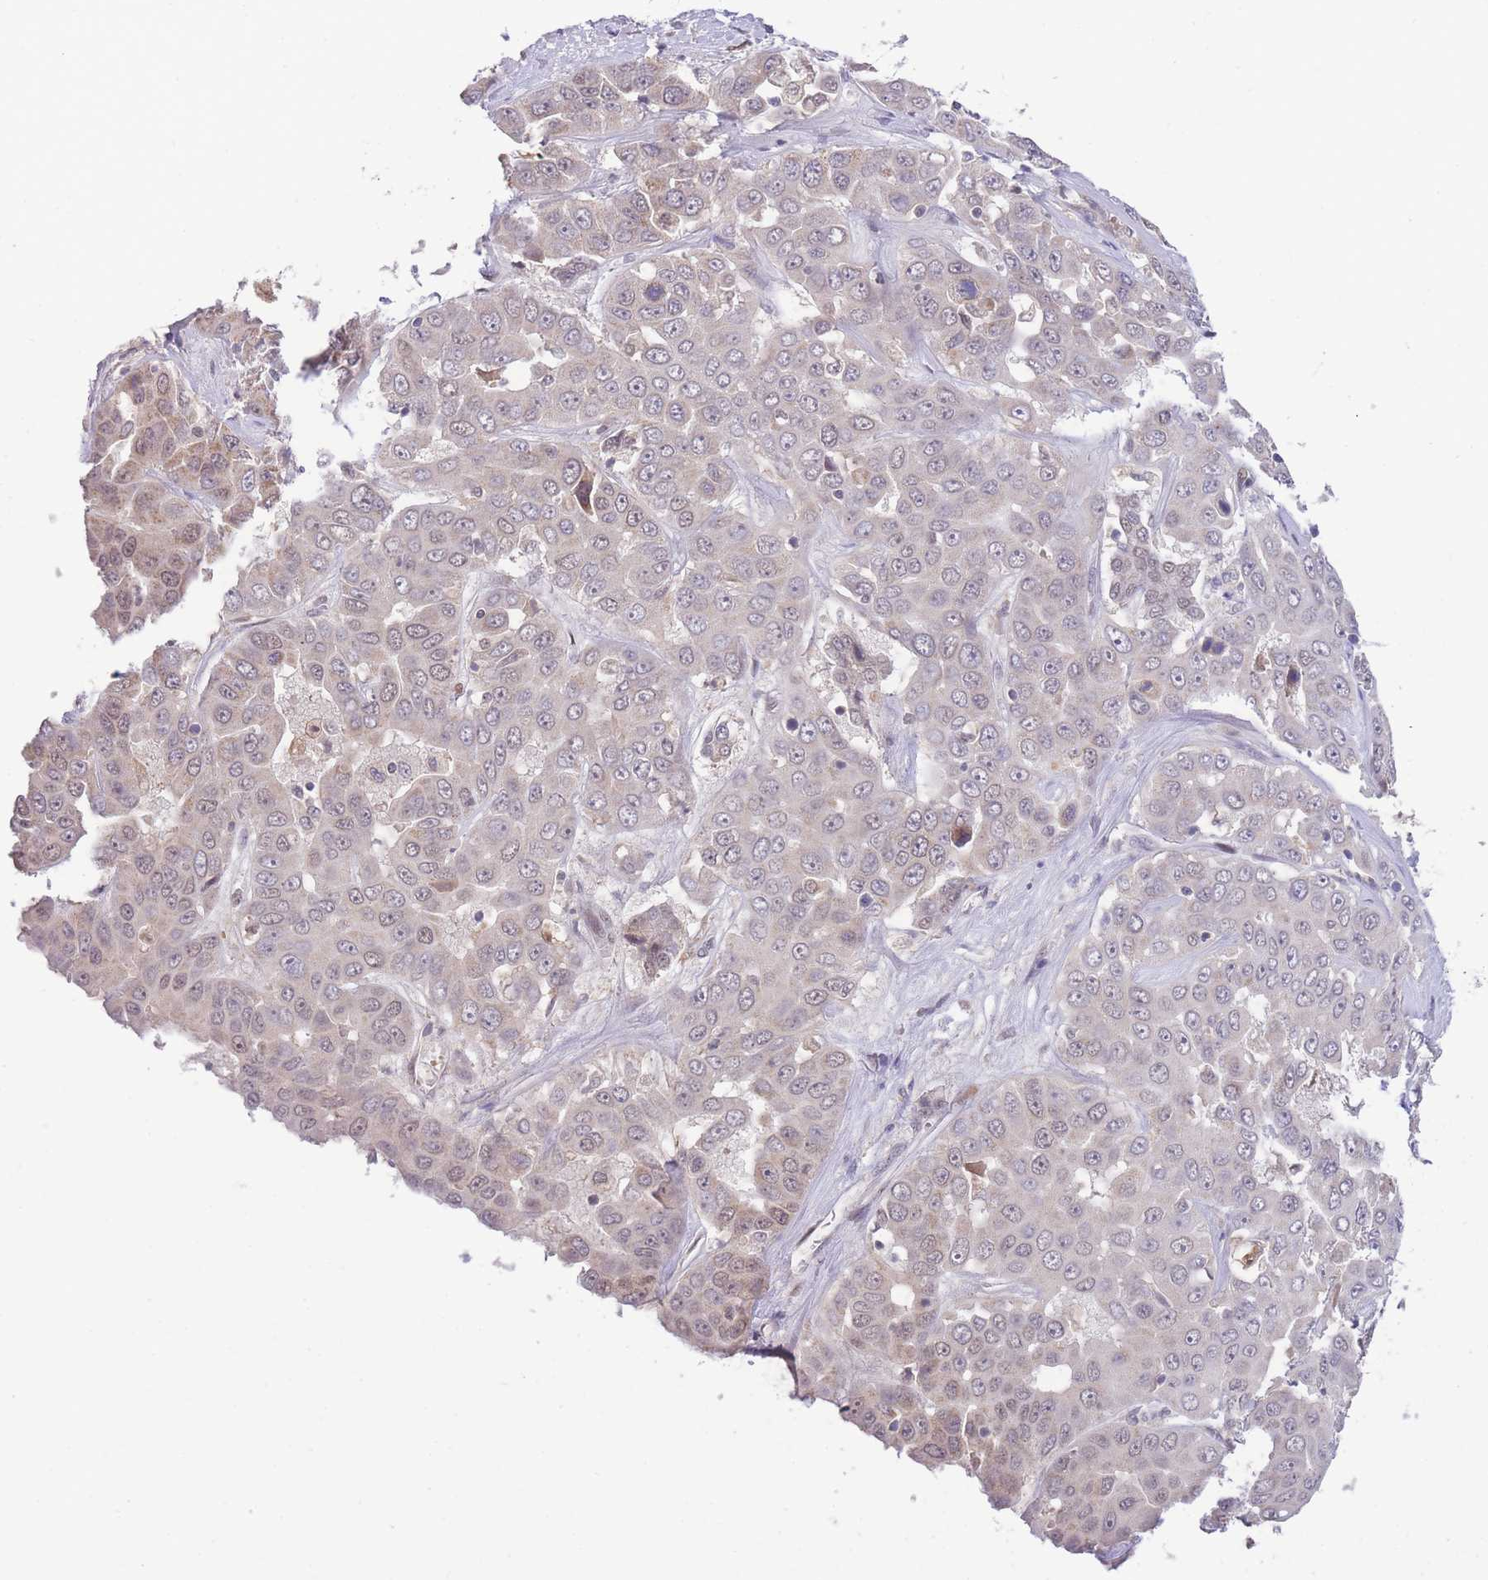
{"staining": {"intensity": "weak", "quantity": ">75%", "location": "cytoplasmic/membranous"}, "tissue": "liver cancer", "cell_type": "Tumor cells", "image_type": "cancer", "snomed": [{"axis": "morphology", "description": "Cholangiocarcinoma"}, {"axis": "topography", "description": "Liver"}], "caption": "Liver cancer stained with immunohistochemistry reveals weak cytoplasmic/membranous staining in about >75% of tumor cells.", "gene": "PUS10", "patient": {"sex": "female", "age": 52}}